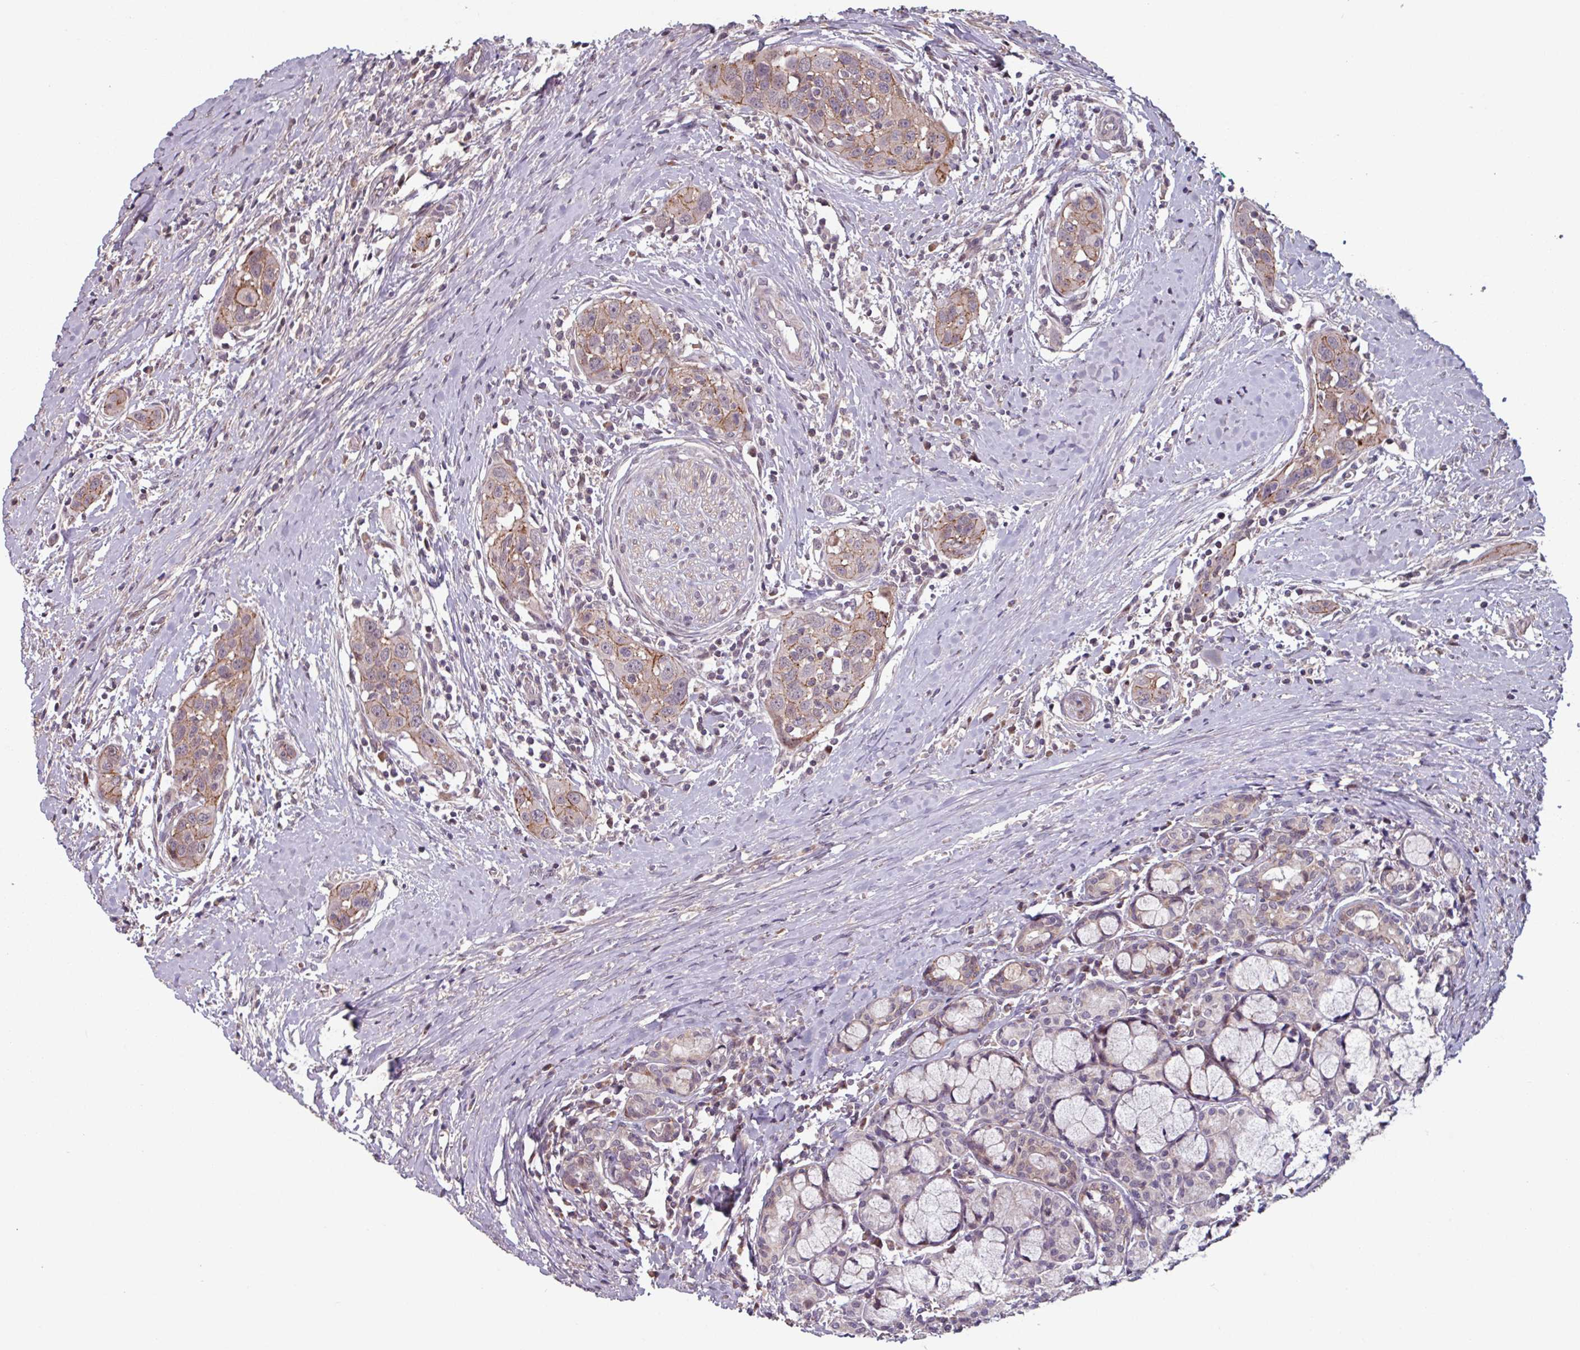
{"staining": {"intensity": "moderate", "quantity": "25%-75%", "location": "cytoplasmic/membranous"}, "tissue": "head and neck cancer", "cell_type": "Tumor cells", "image_type": "cancer", "snomed": [{"axis": "morphology", "description": "Squamous cell carcinoma, NOS"}, {"axis": "topography", "description": "Oral tissue"}, {"axis": "topography", "description": "Head-Neck"}], "caption": "Head and neck cancer (squamous cell carcinoma) was stained to show a protein in brown. There is medium levels of moderate cytoplasmic/membranous positivity in about 25%-75% of tumor cells.", "gene": "TMEM88", "patient": {"sex": "female", "age": 50}}